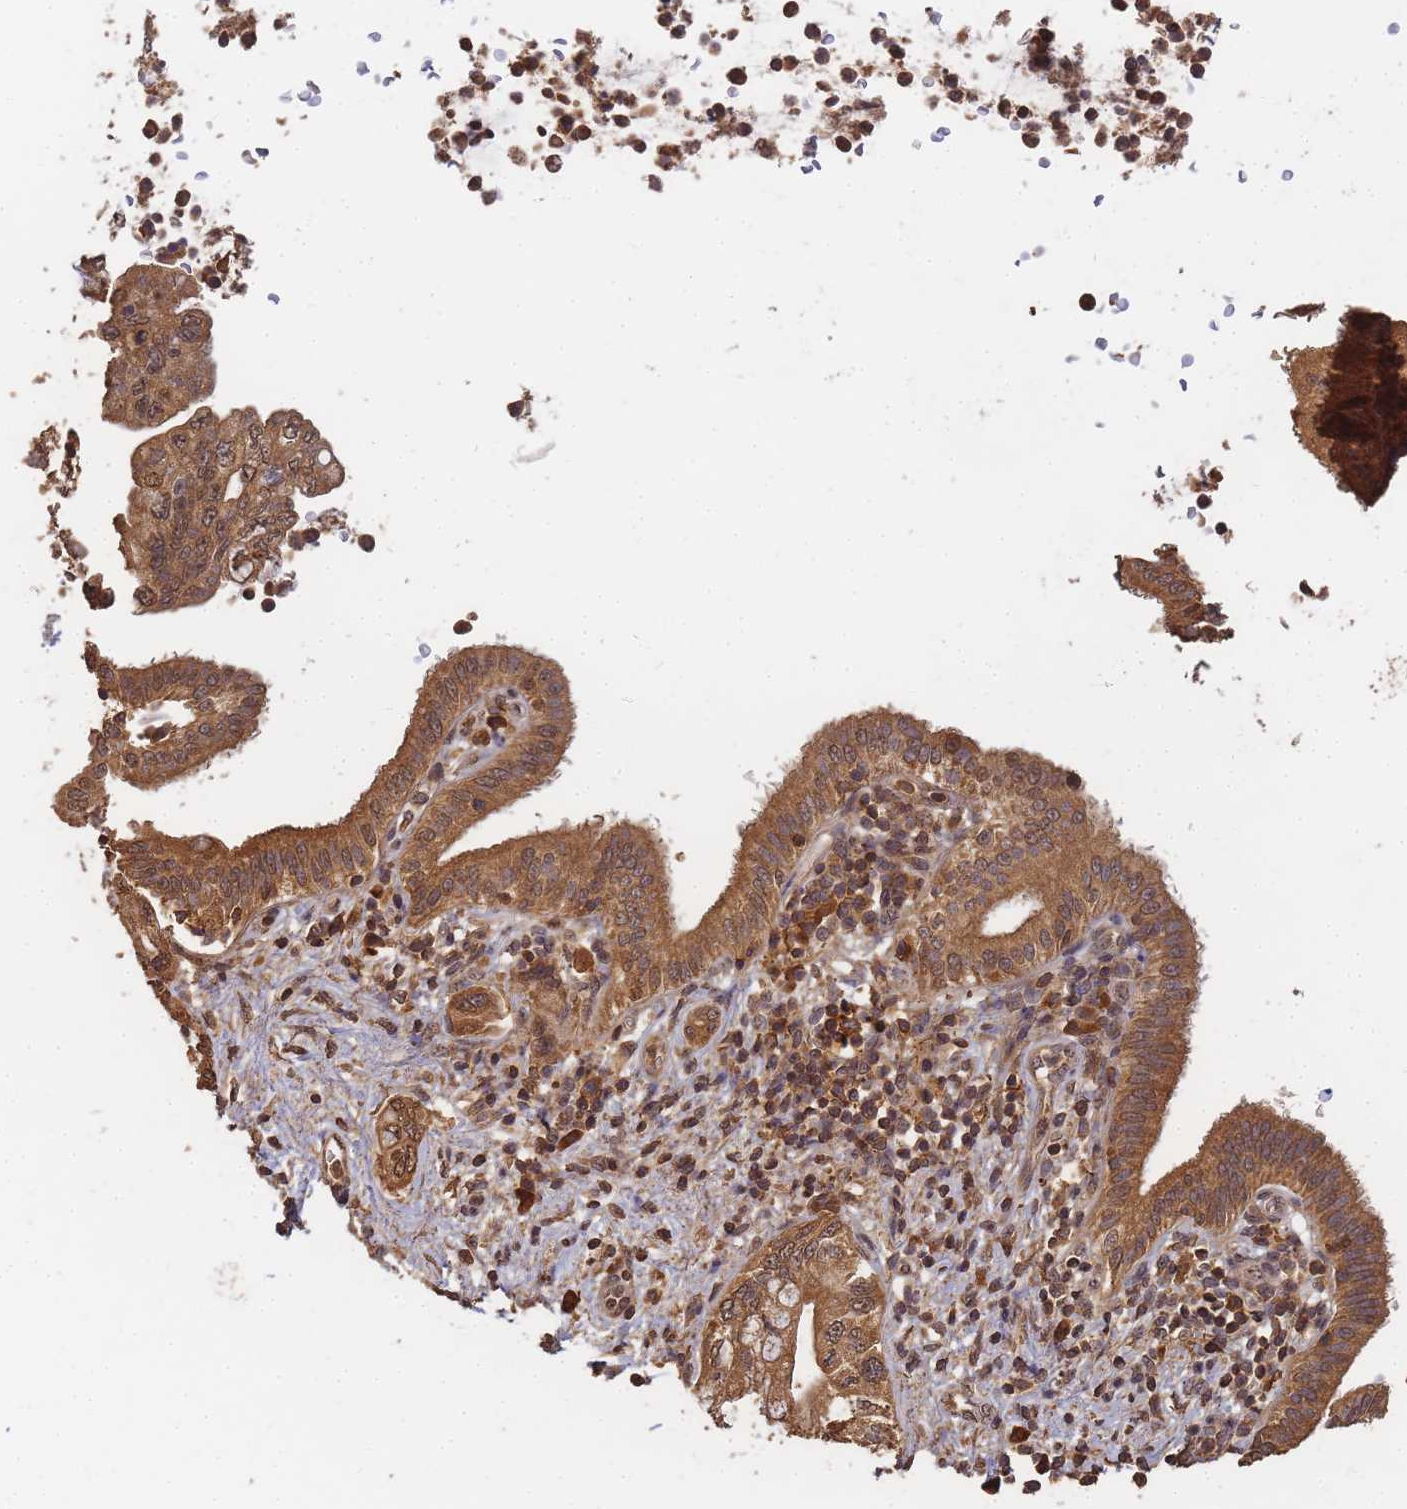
{"staining": {"intensity": "moderate", "quantity": ">75%", "location": "cytoplasmic/membranous,nuclear"}, "tissue": "pancreatic cancer", "cell_type": "Tumor cells", "image_type": "cancer", "snomed": [{"axis": "morphology", "description": "Adenocarcinoma, NOS"}, {"axis": "topography", "description": "Pancreas"}], "caption": "Pancreatic cancer was stained to show a protein in brown. There is medium levels of moderate cytoplasmic/membranous and nuclear expression in approximately >75% of tumor cells. (brown staining indicates protein expression, while blue staining denotes nuclei).", "gene": "ALKBH1", "patient": {"sex": "female", "age": 73}}